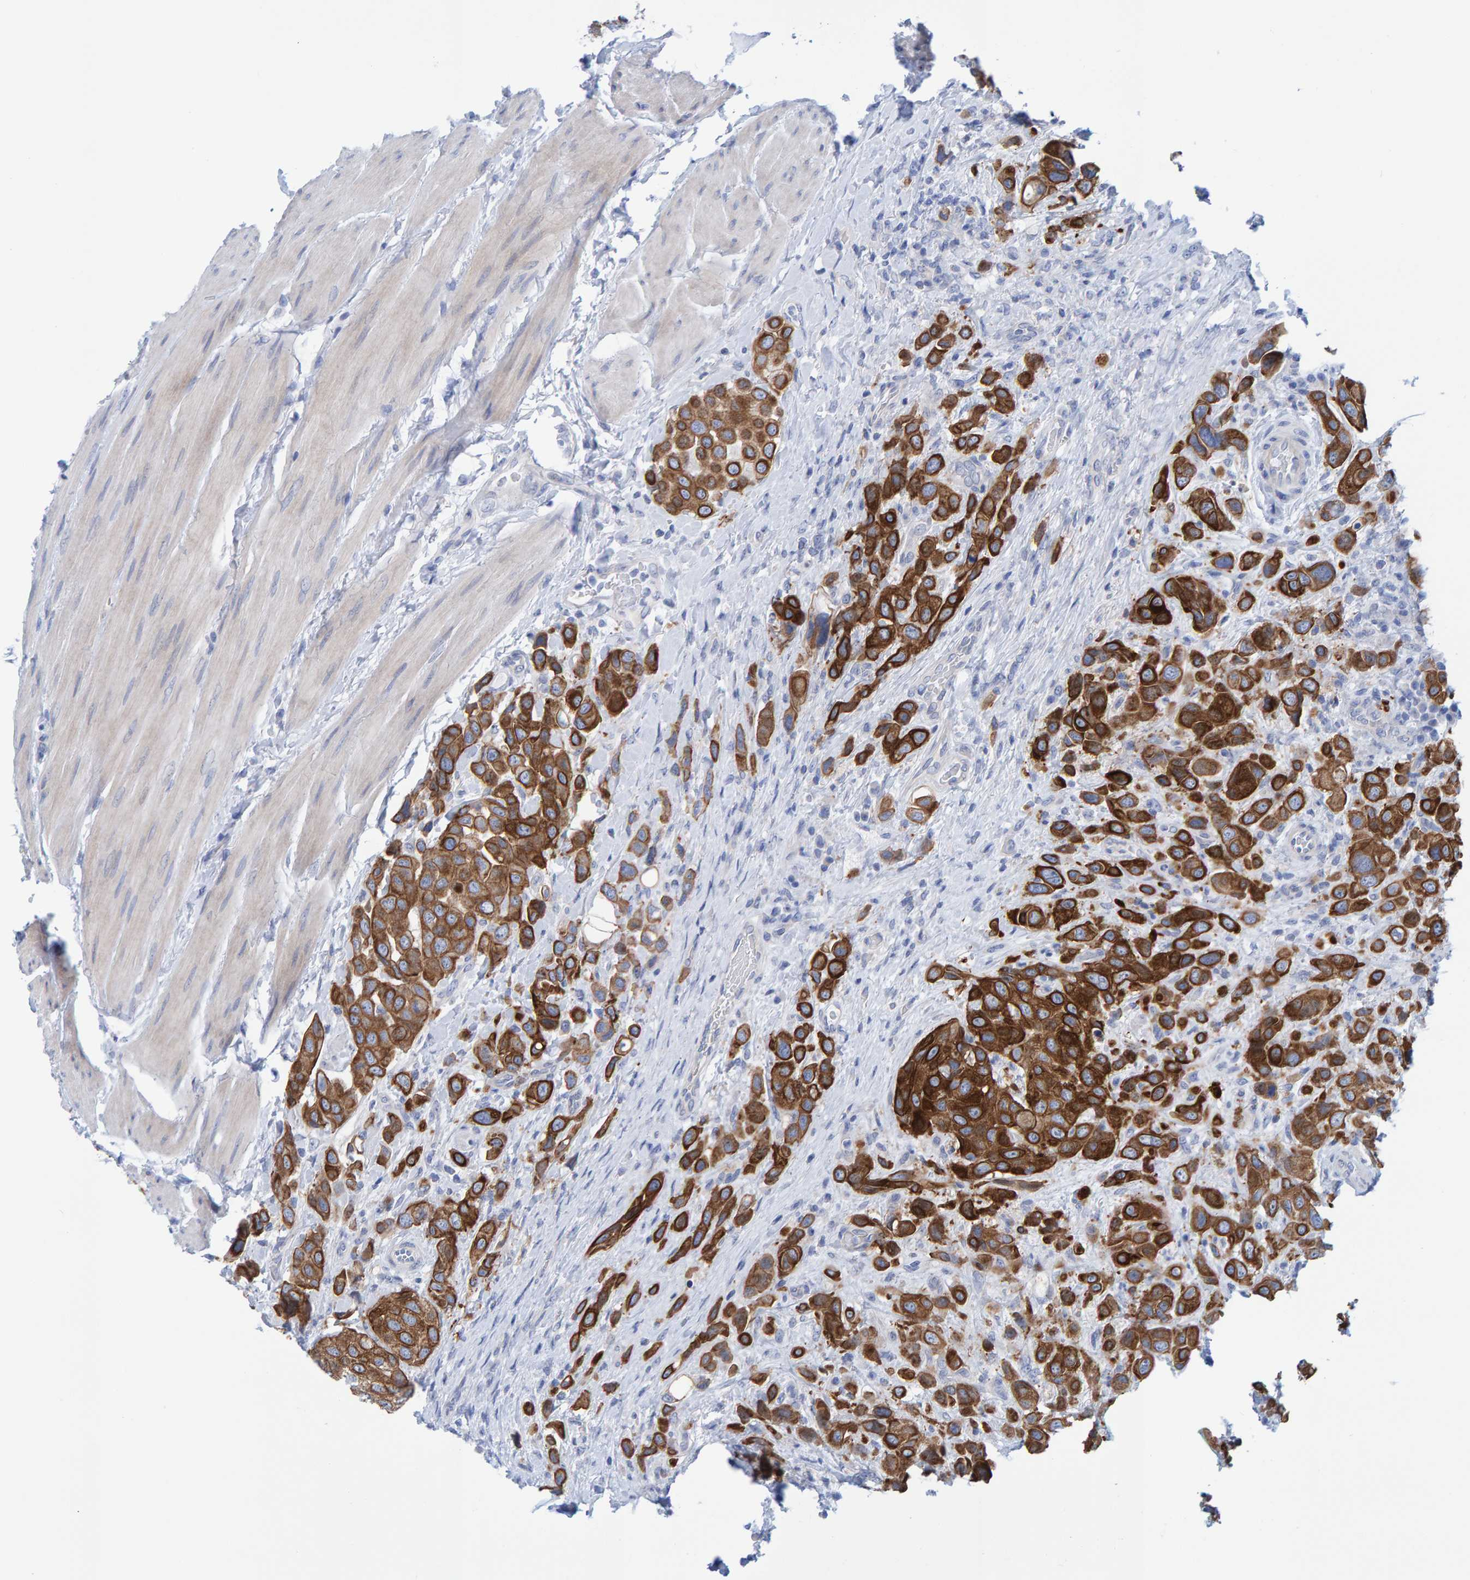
{"staining": {"intensity": "strong", "quantity": ">75%", "location": "cytoplasmic/membranous"}, "tissue": "urothelial cancer", "cell_type": "Tumor cells", "image_type": "cancer", "snomed": [{"axis": "morphology", "description": "Urothelial carcinoma, High grade"}, {"axis": "topography", "description": "Urinary bladder"}], "caption": "Approximately >75% of tumor cells in human high-grade urothelial carcinoma display strong cytoplasmic/membranous protein positivity as visualized by brown immunohistochemical staining.", "gene": "JAKMIP3", "patient": {"sex": "male", "age": 50}}